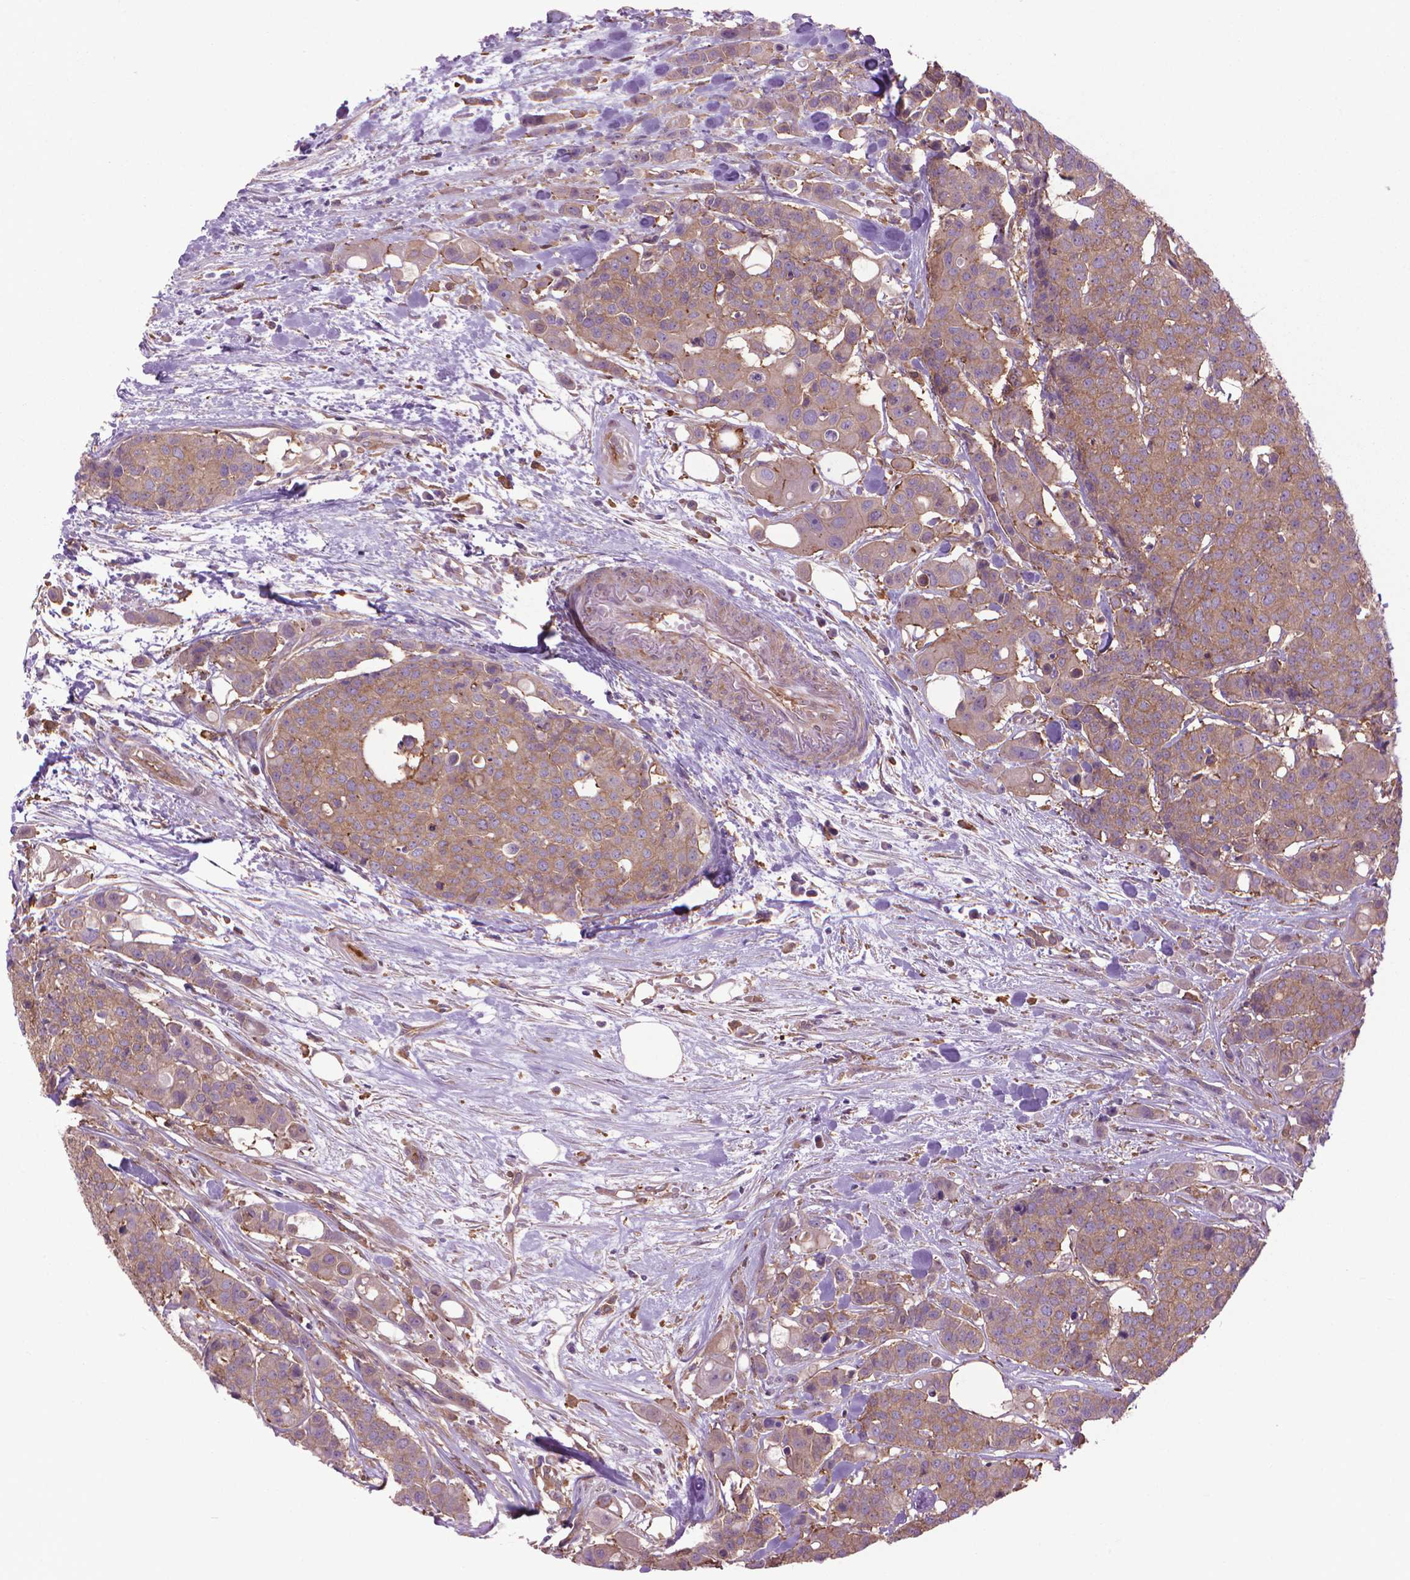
{"staining": {"intensity": "moderate", "quantity": ">75%", "location": "cytoplasmic/membranous"}, "tissue": "carcinoid", "cell_type": "Tumor cells", "image_type": "cancer", "snomed": [{"axis": "morphology", "description": "Carcinoid, malignant, NOS"}, {"axis": "topography", "description": "Colon"}], "caption": "Brown immunohistochemical staining in human carcinoid (malignant) demonstrates moderate cytoplasmic/membranous staining in approximately >75% of tumor cells. The staining was performed using DAB (3,3'-diaminobenzidine), with brown indicating positive protein expression. Nuclei are stained blue with hematoxylin.", "gene": "CORO1B", "patient": {"sex": "male", "age": 81}}